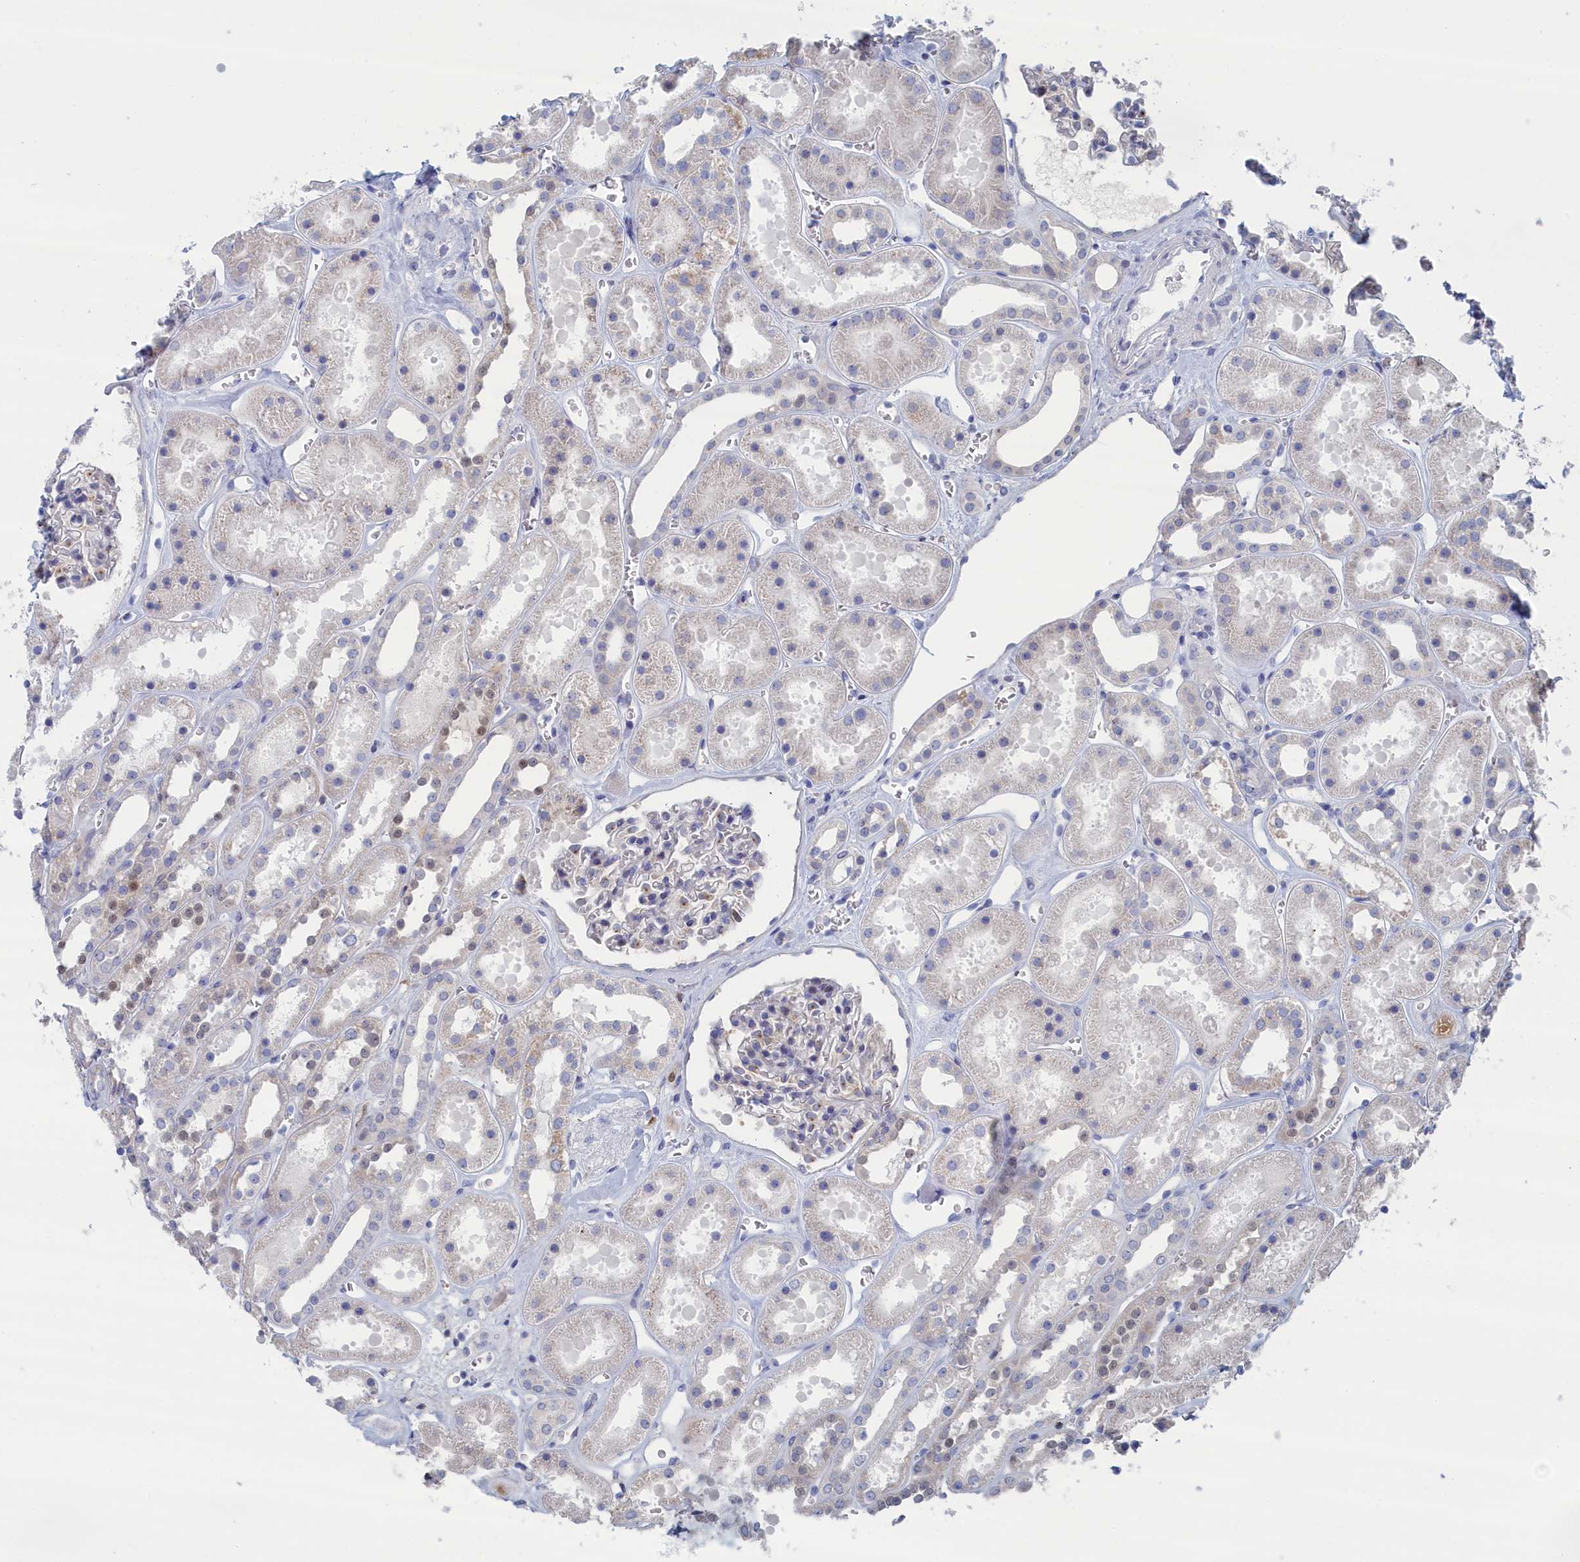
{"staining": {"intensity": "moderate", "quantity": "<25%", "location": "cytoplasmic/membranous"}, "tissue": "kidney", "cell_type": "Cells in glomeruli", "image_type": "normal", "snomed": [{"axis": "morphology", "description": "Normal tissue, NOS"}, {"axis": "topography", "description": "Kidney"}], "caption": "About <25% of cells in glomeruli in benign human kidney reveal moderate cytoplasmic/membranous protein staining as visualized by brown immunohistochemical staining.", "gene": "IRX1", "patient": {"sex": "female", "age": 41}}